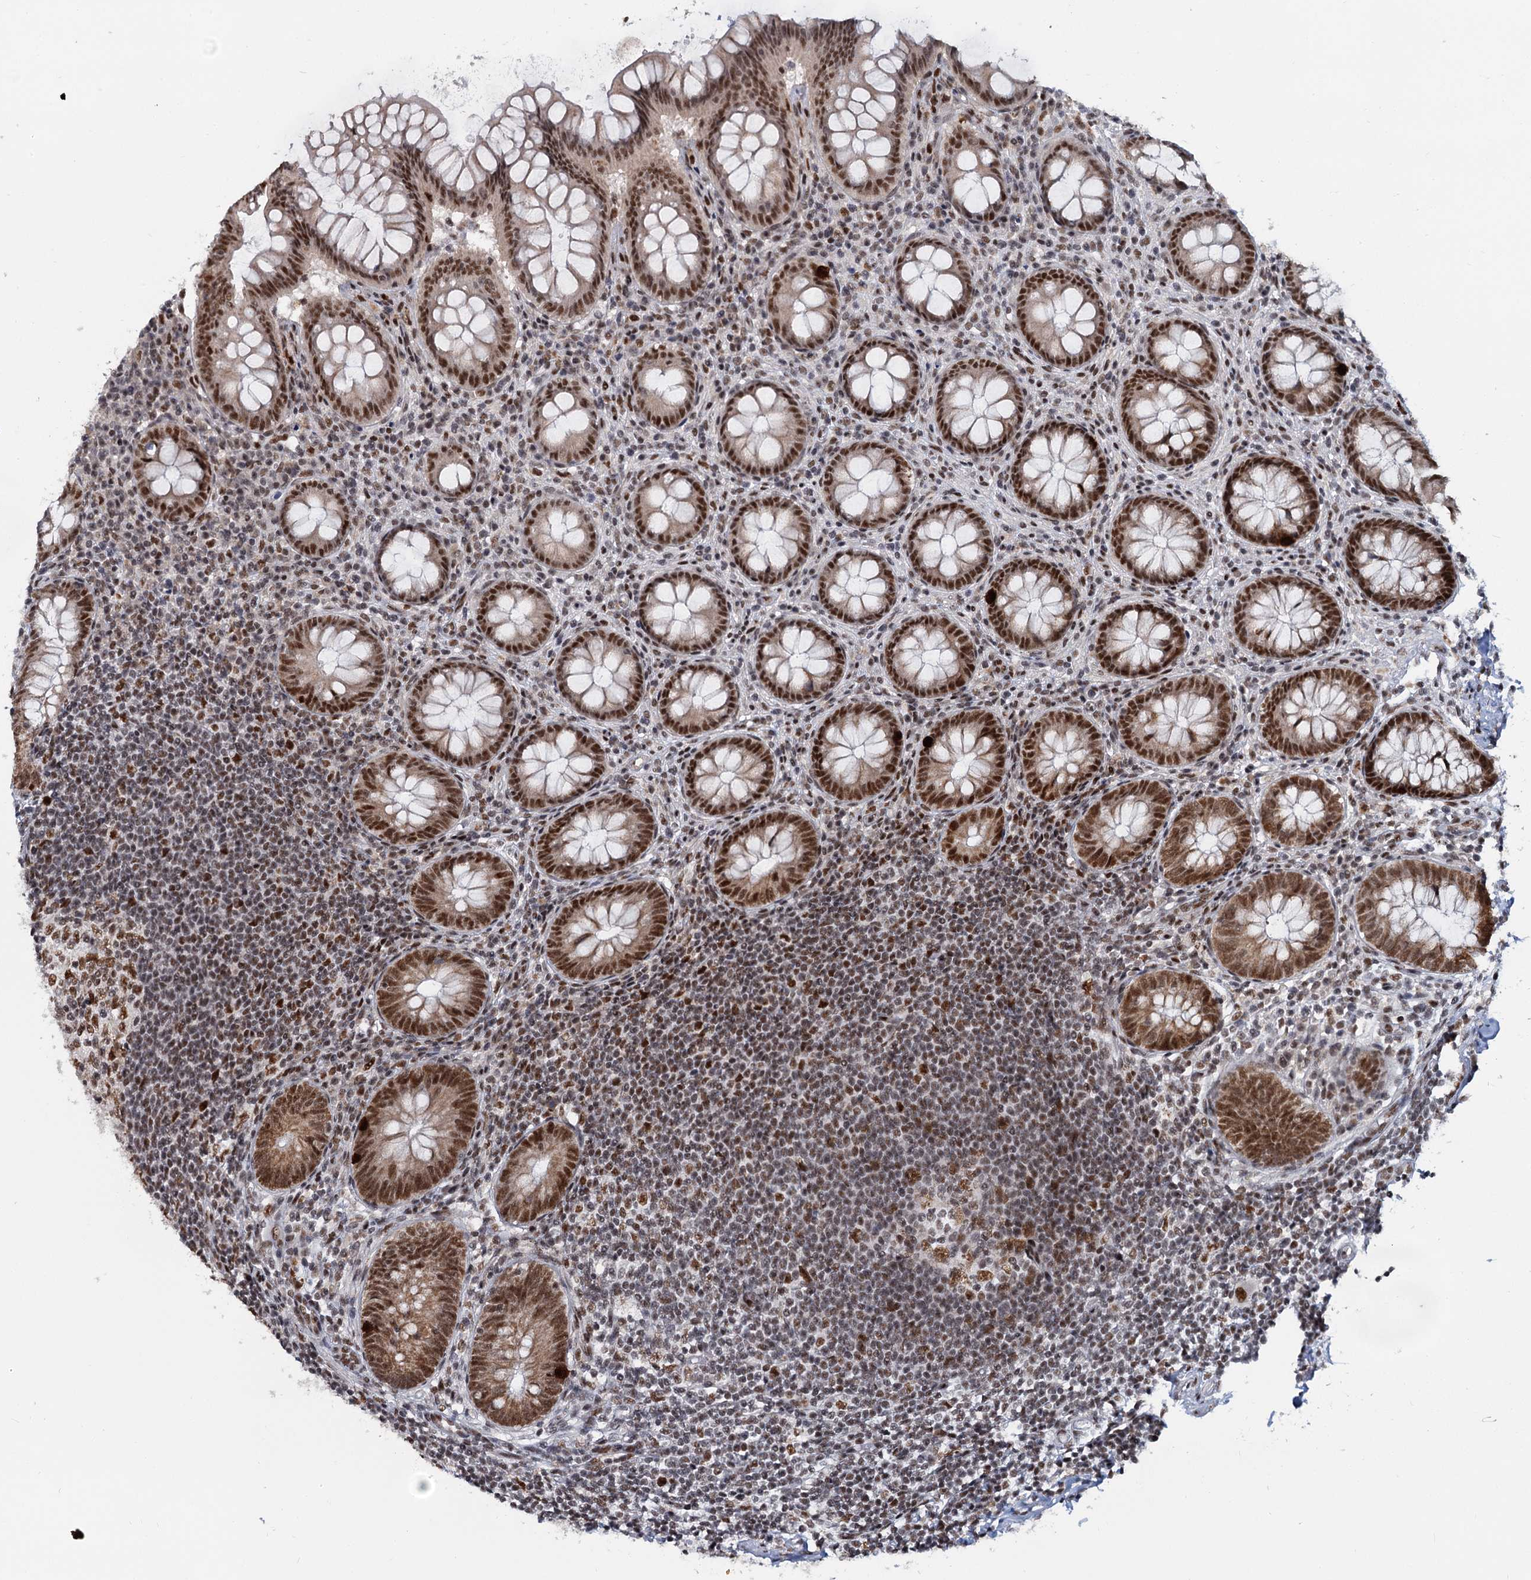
{"staining": {"intensity": "moderate", "quantity": ">75%", "location": "nuclear"}, "tissue": "appendix", "cell_type": "Glandular cells", "image_type": "normal", "snomed": [{"axis": "morphology", "description": "Normal tissue, NOS"}, {"axis": "topography", "description": "Appendix"}], "caption": "Immunohistochemical staining of unremarkable appendix shows >75% levels of moderate nuclear protein positivity in about >75% of glandular cells. (DAB (3,3'-diaminobenzidine) IHC with brightfield microscopy, high magnification).", "gene": "WBP4", "patient": {"sex": "female", "age": 33}}